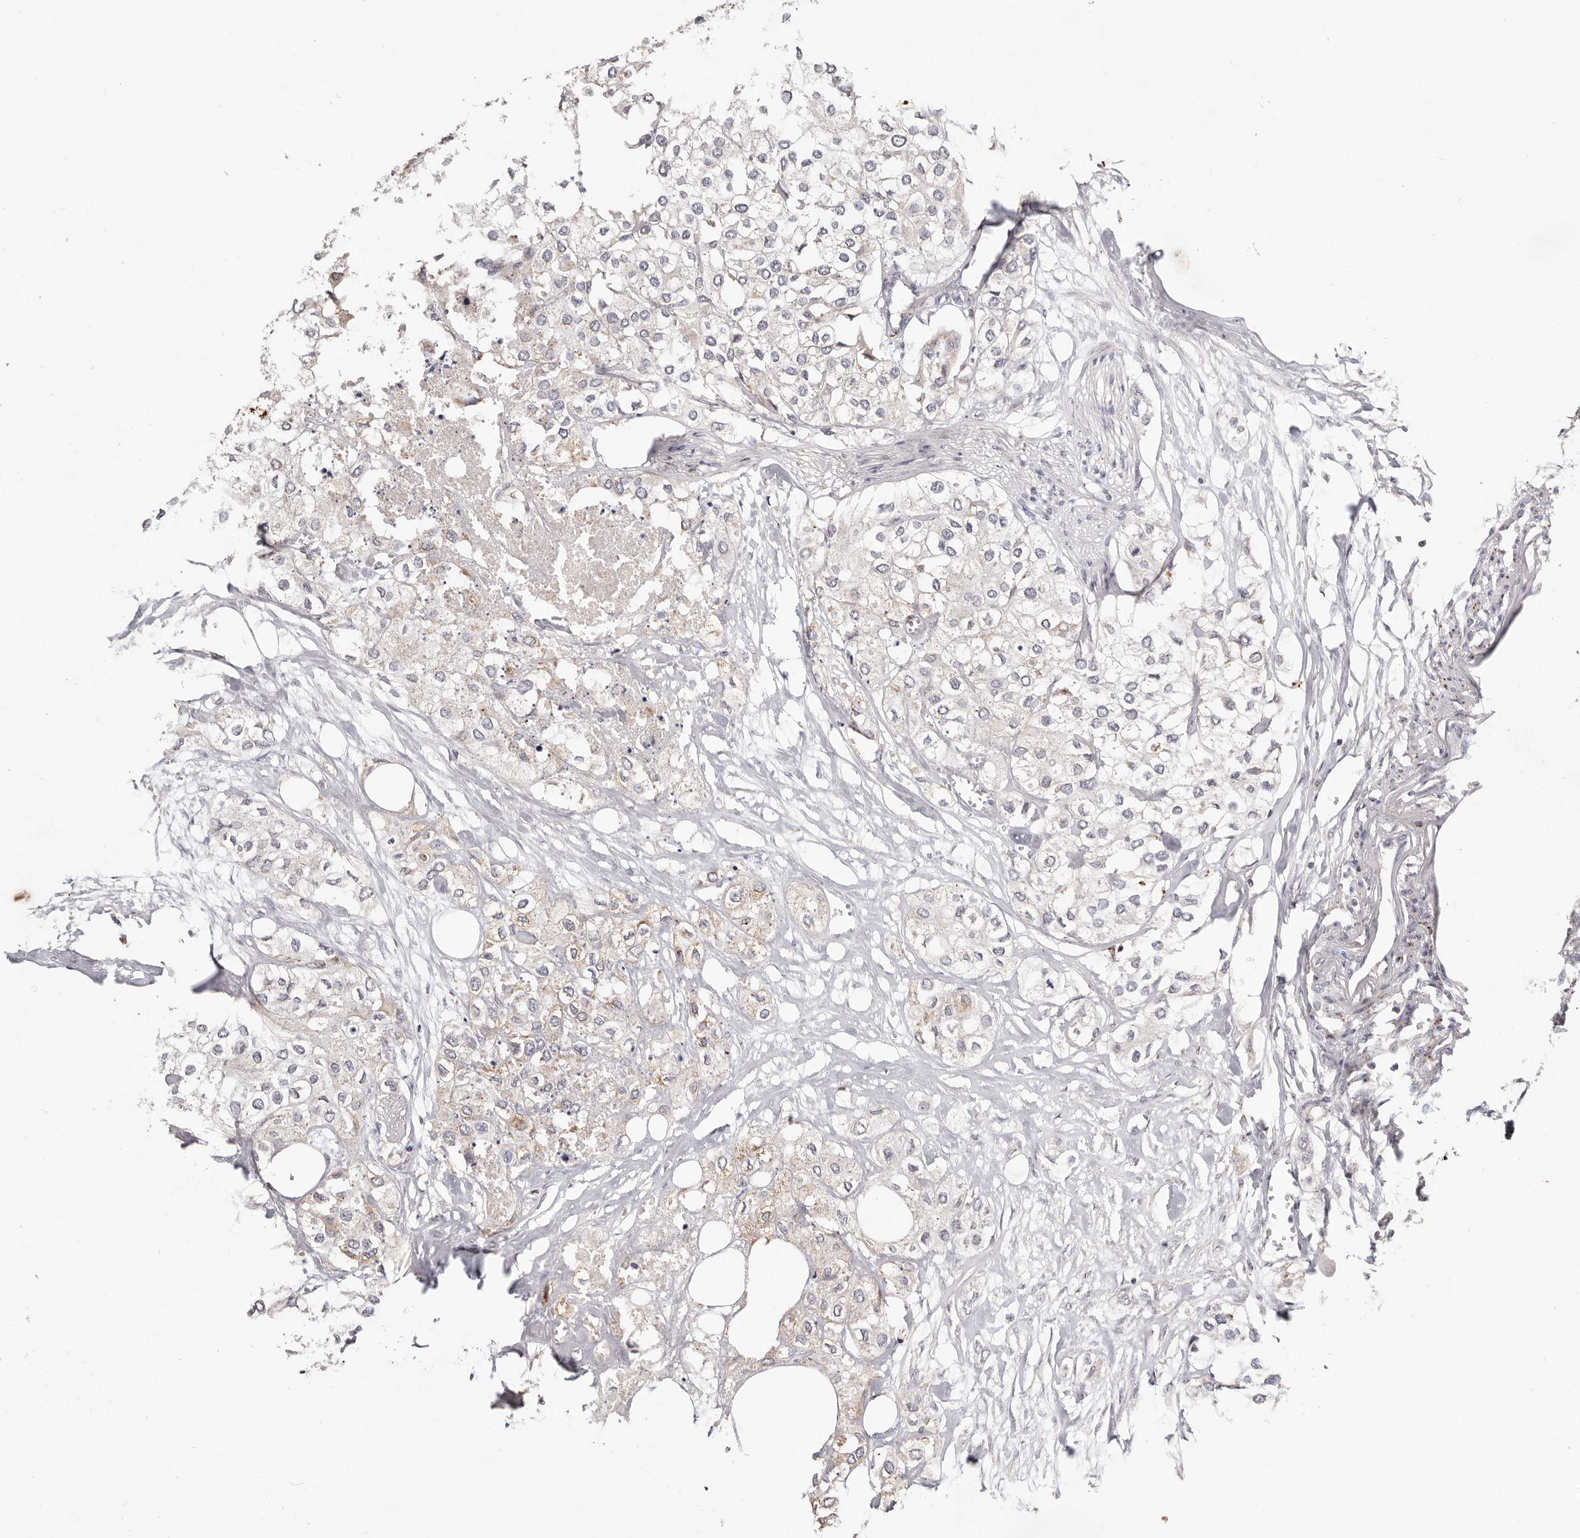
{"staining": {"intensity": "negative", "quantity": "none", "location": "none"}, "tissue": "urothelial cancer", "cell_type": "Tumor cells", "image_type": "cancer", "snomed": [{"axis": "morphology", "description": "Urothelial carcinoma, High grade"}, {"axis": "topography", "description": "Urinary bladder"}], "caption": "DAB immunohistochemical staining of human urothelial cancer reveals no significant staining in tumor cells.", "gene": "USP33", "patient": {"sex": "male", "age": 64}}